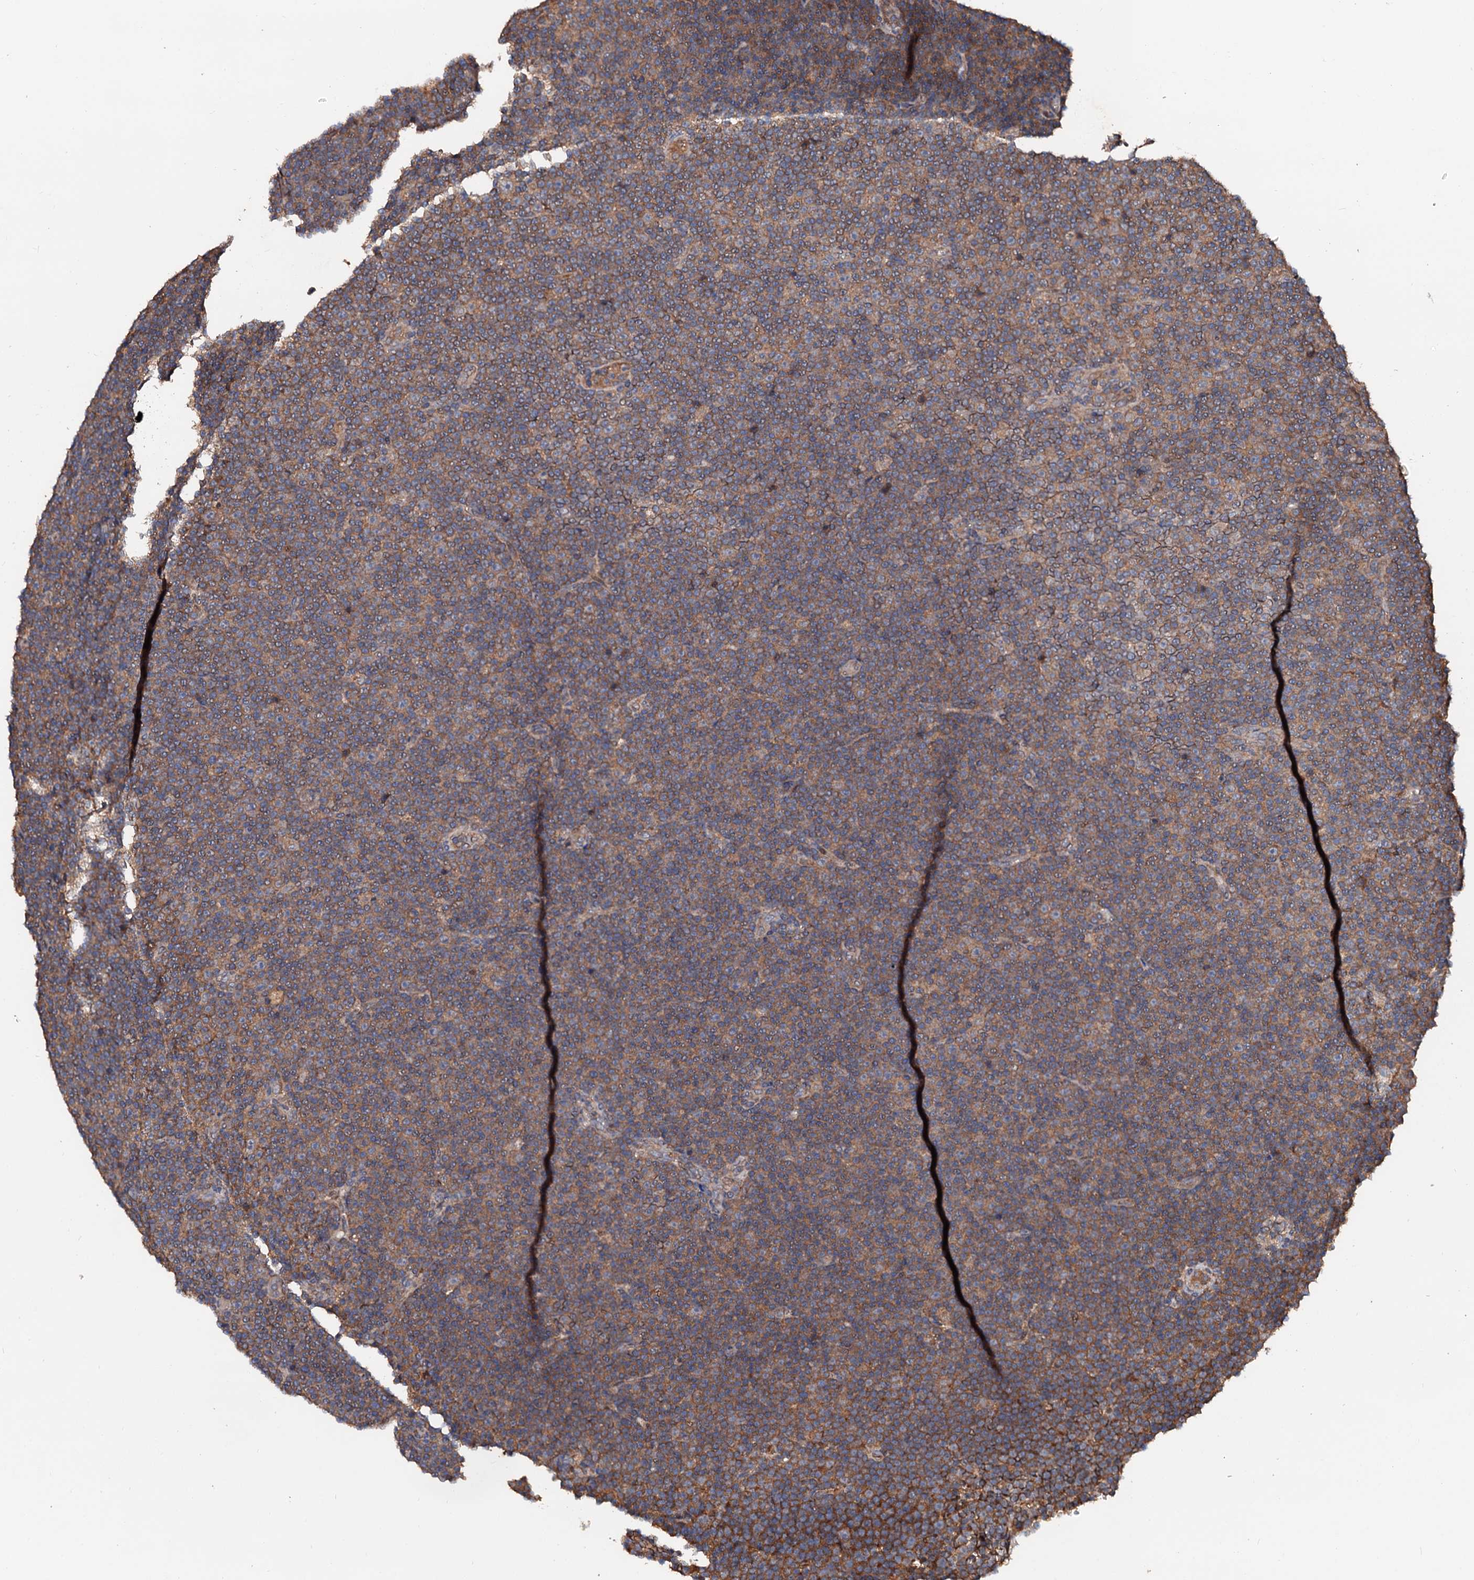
{"staining": {"intensity": "moderate", "quantity": ">75%", "location": "cytoplasmic/membranous"}, "tissue": "lymphoma", "cell_type": "Tumor cells", "image_type": "cancer", "snomed": [{"axis": "morphology", "description": "Malignant lymphoma, non-Hodgkin's type, Low grade"}, {"axis": "topography", "description": "Lymph node"}], "caption": "Brown immunohistochemical staining in lymphoma displays moderate cytoplasmic/membranous positivity in approximately >75% of tumor cells. Immunohistochemistry stains the protein in brown and the nuclei are stained blue.", "gene": "EXTL1", "patient": {"sex": "female", "age": 67}}